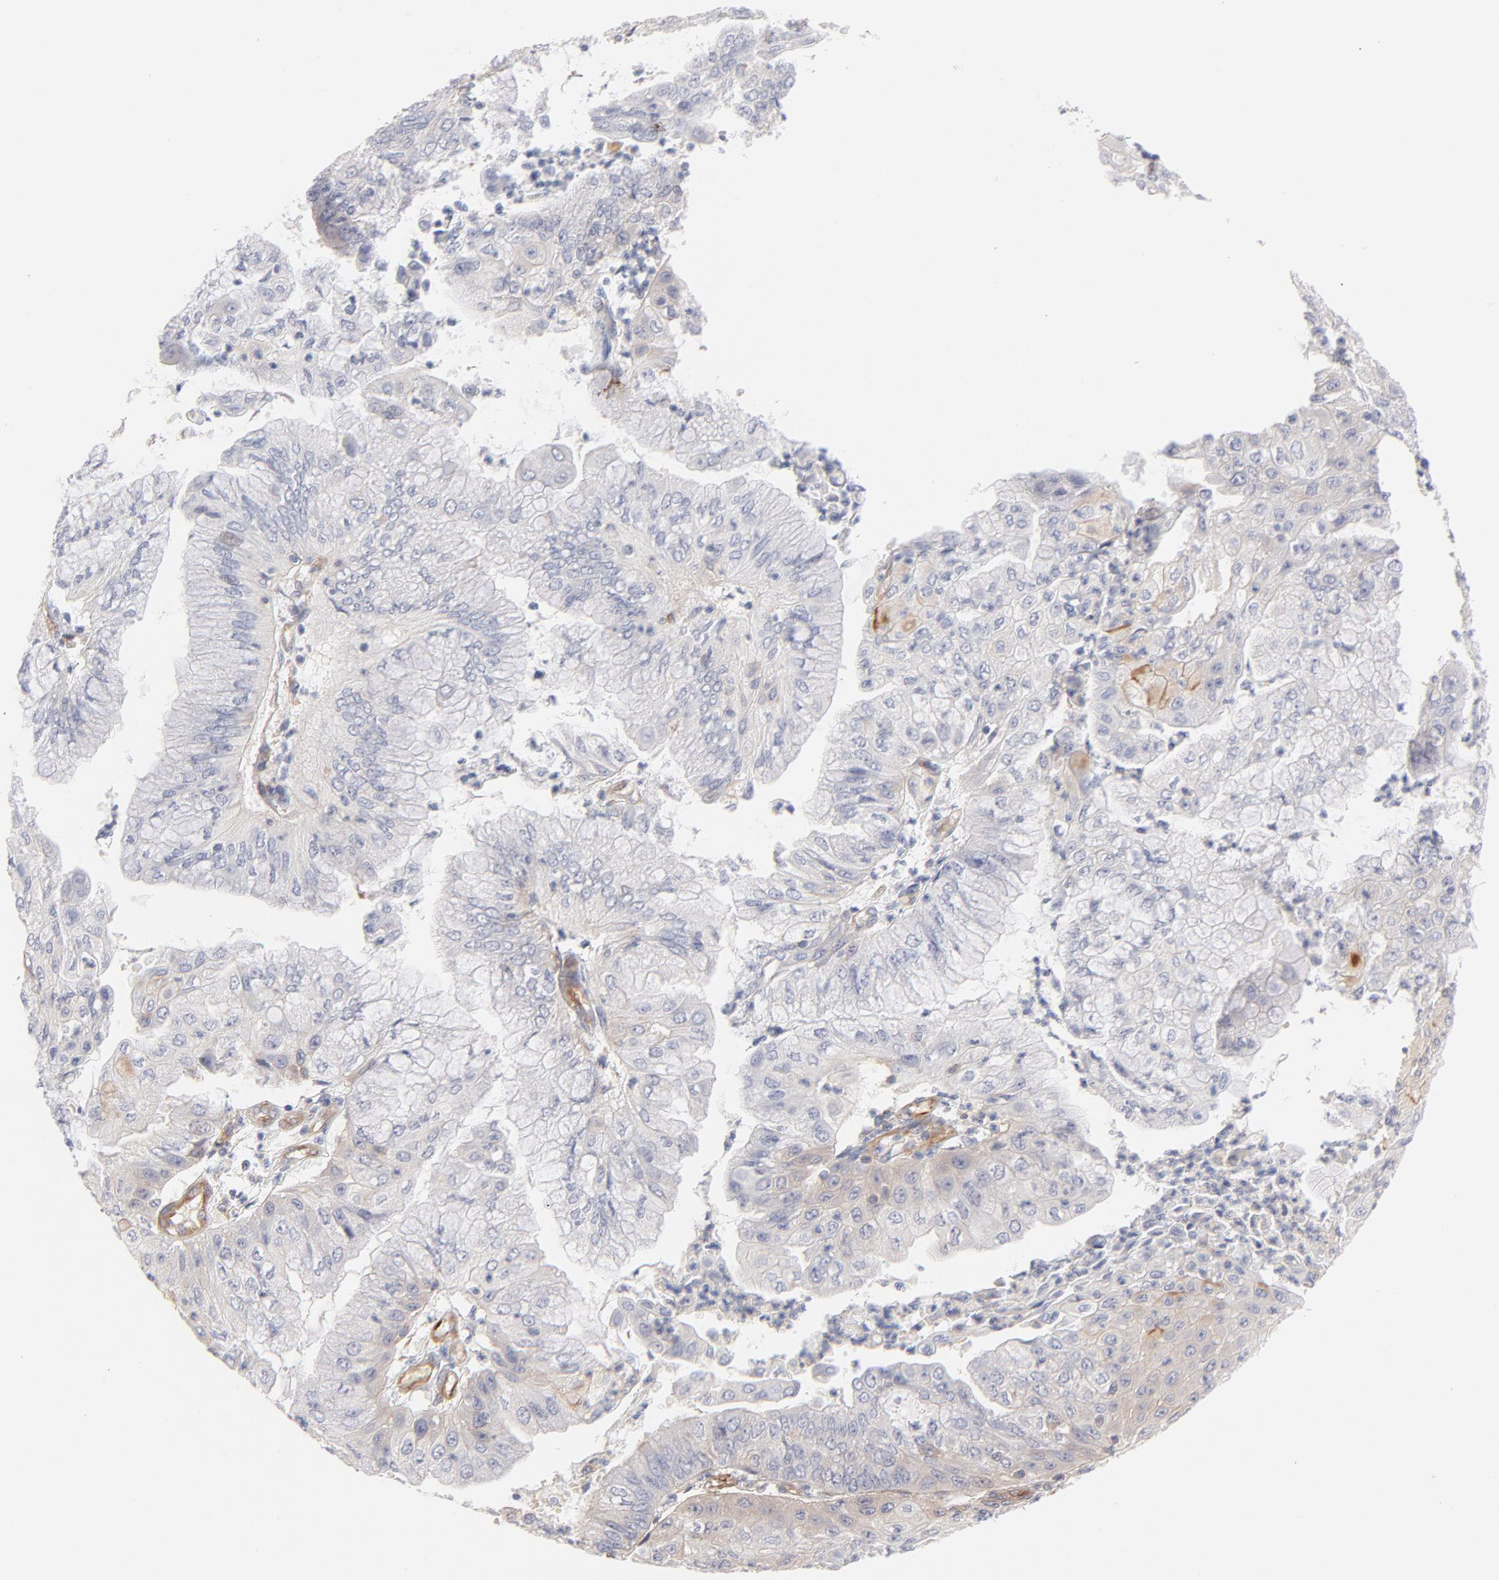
{"staining": {"intensity": "negative", "quantity": "none", "location": "none"}, "tissue": "endometrial cancer", "cell_type": "Tumor cells", "image_type": "cancer", "snomed": [{"axis": "morphology", "description": "Adenocarcinoma, NOS"}, {"axis": "topography", "description": "Endometrium"}], "caption": "High power microscopy micrograph of an IHC image of endometrial adenocarcinoma, revealing no significant staining in tumor cells.", "gene": "LDLRAP1", "patient": {"sex": "female", "age": 79}}